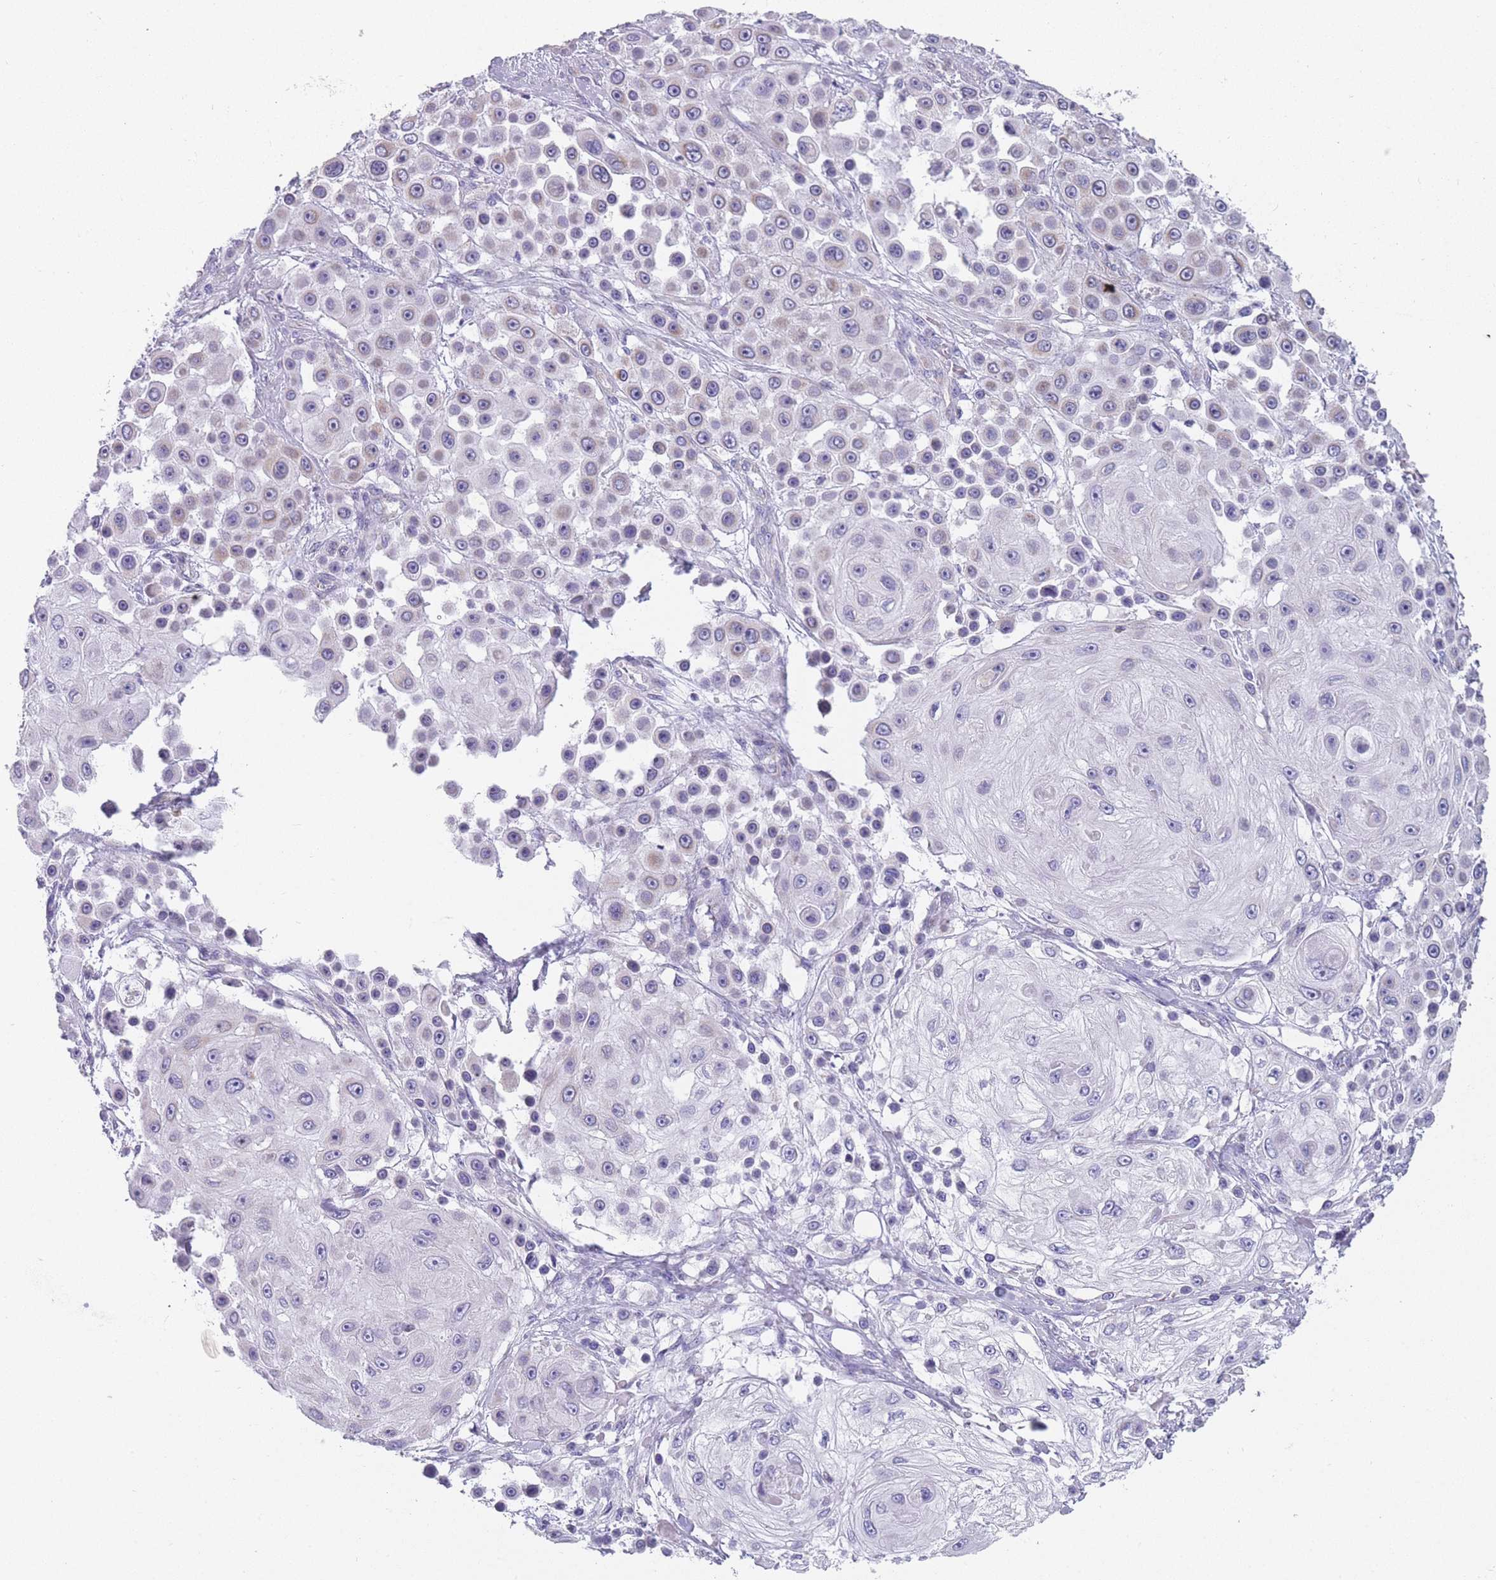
{"staining": {"intensity": "negative", "quantity": "none", "location": "none"}, "tissue": "skin cancer", "cell_type": "Tumor cells", "image_type": "cancer", "snomed": [{"axis": "morphology", "description": "Squamous cell carcinoma, NOS"}, {"axis": "topography", "description": "Skin"}], "caption": "An immunohistochemistry (IHC) histopathology image of skin cancer (squamous cell carcinoma) is shown. There is no staining in tumor cells of skin cancer (squamous cell carcinoma).", "gene": "MRPS14", "patient": {"sex": "male", "age": 67}}